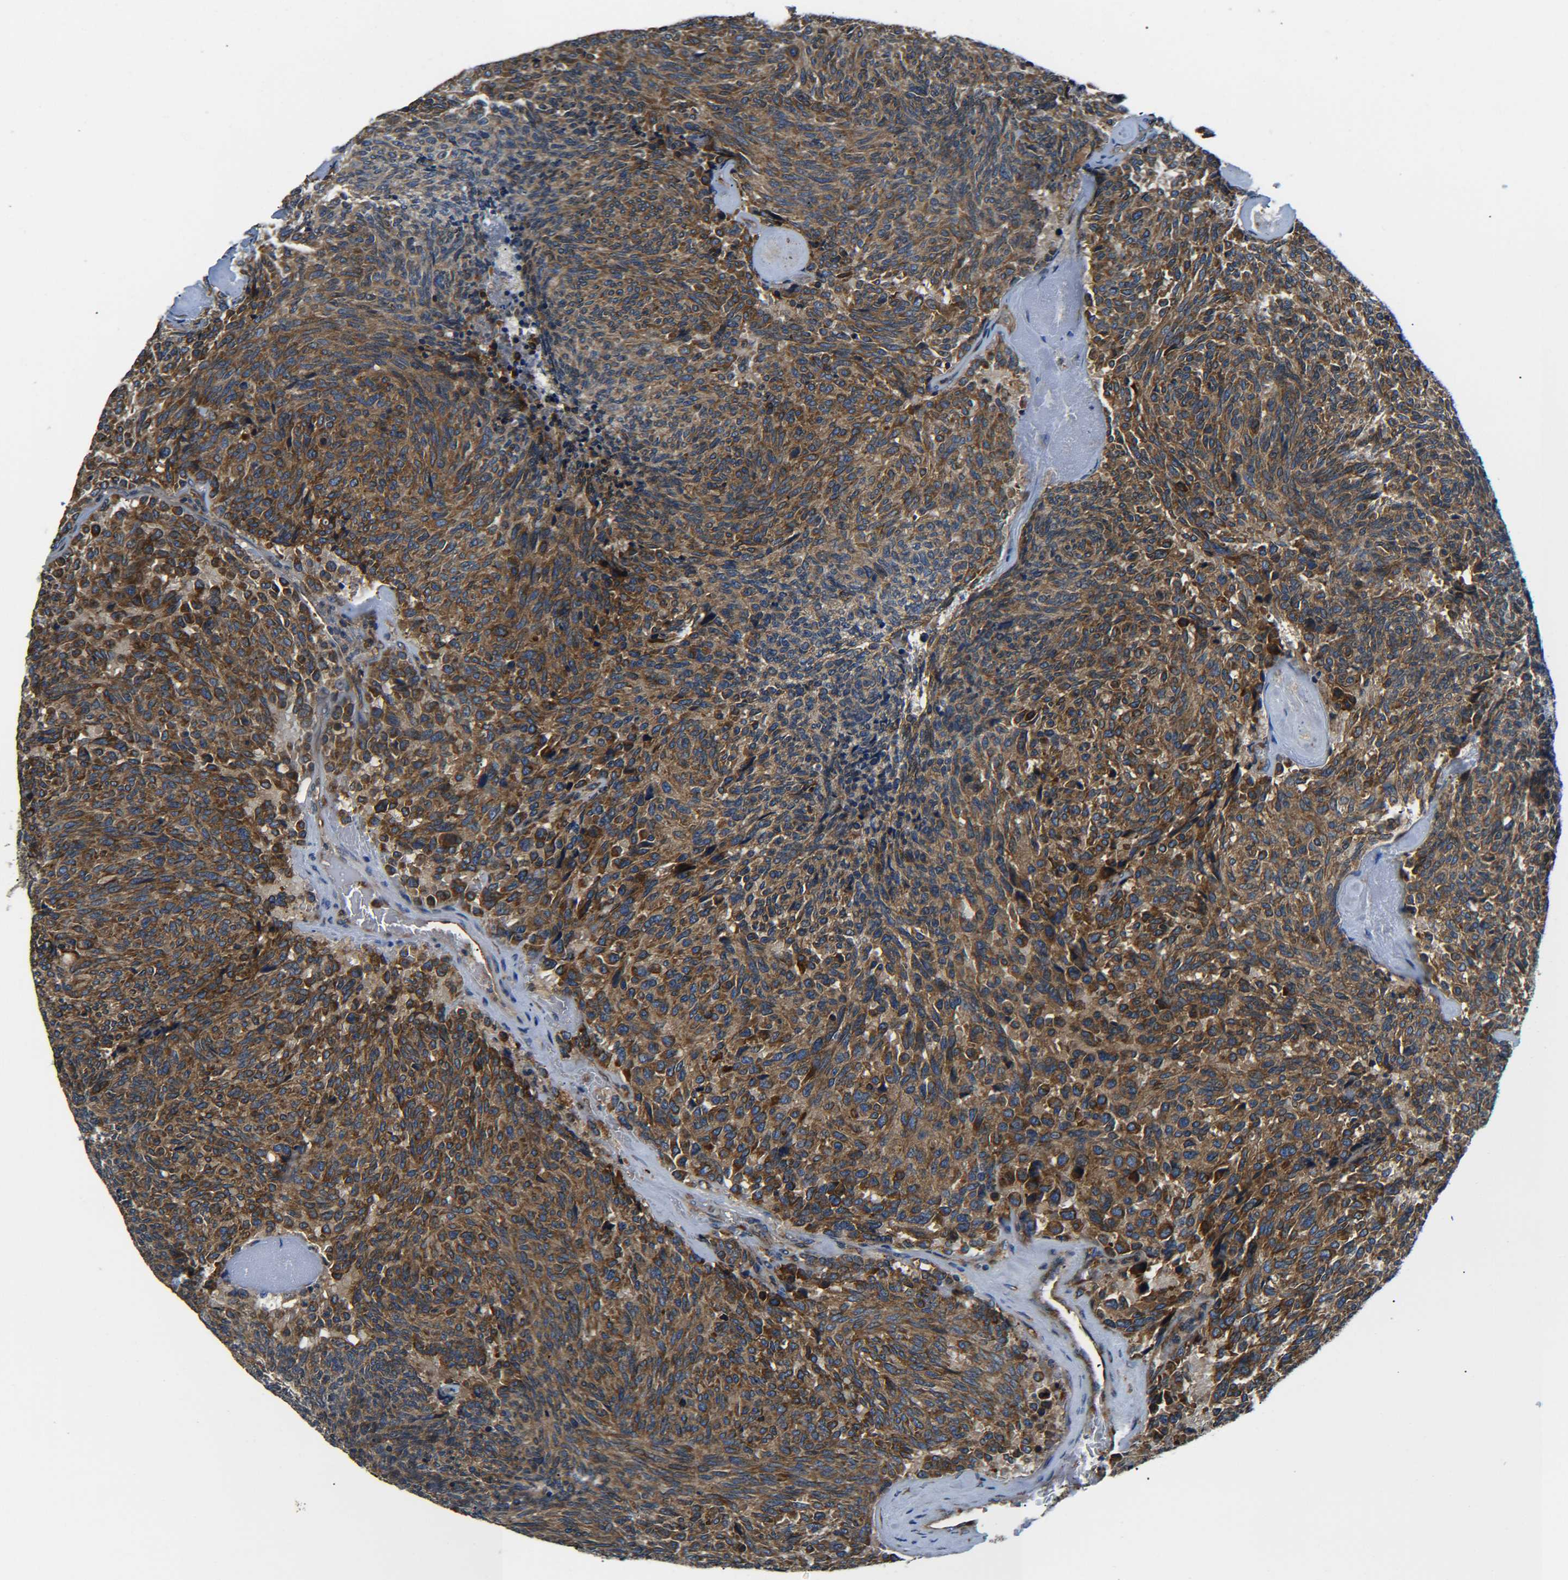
{"staining": {"intensity": "moderate", "quantity": ">75%", "location": "cytoplasmic/membranous"}, "tissue": "carcinoid", "cell_type": "Tumor cells", "image_type": "cancer", "snomed": [{"axis": "morphology", "description": "Carcinoid, malignant, NOS"}, {"axis": "topography", "description": "Pancreas"}], "caption": "DAB immunohistochemical staining of human malignant carcinoid reveals moderate cytoplasmic/membranous protein staining in about >75% of tumor cells.", "gene": "PREB", "patient": {"sex": "female", "age": 54}}